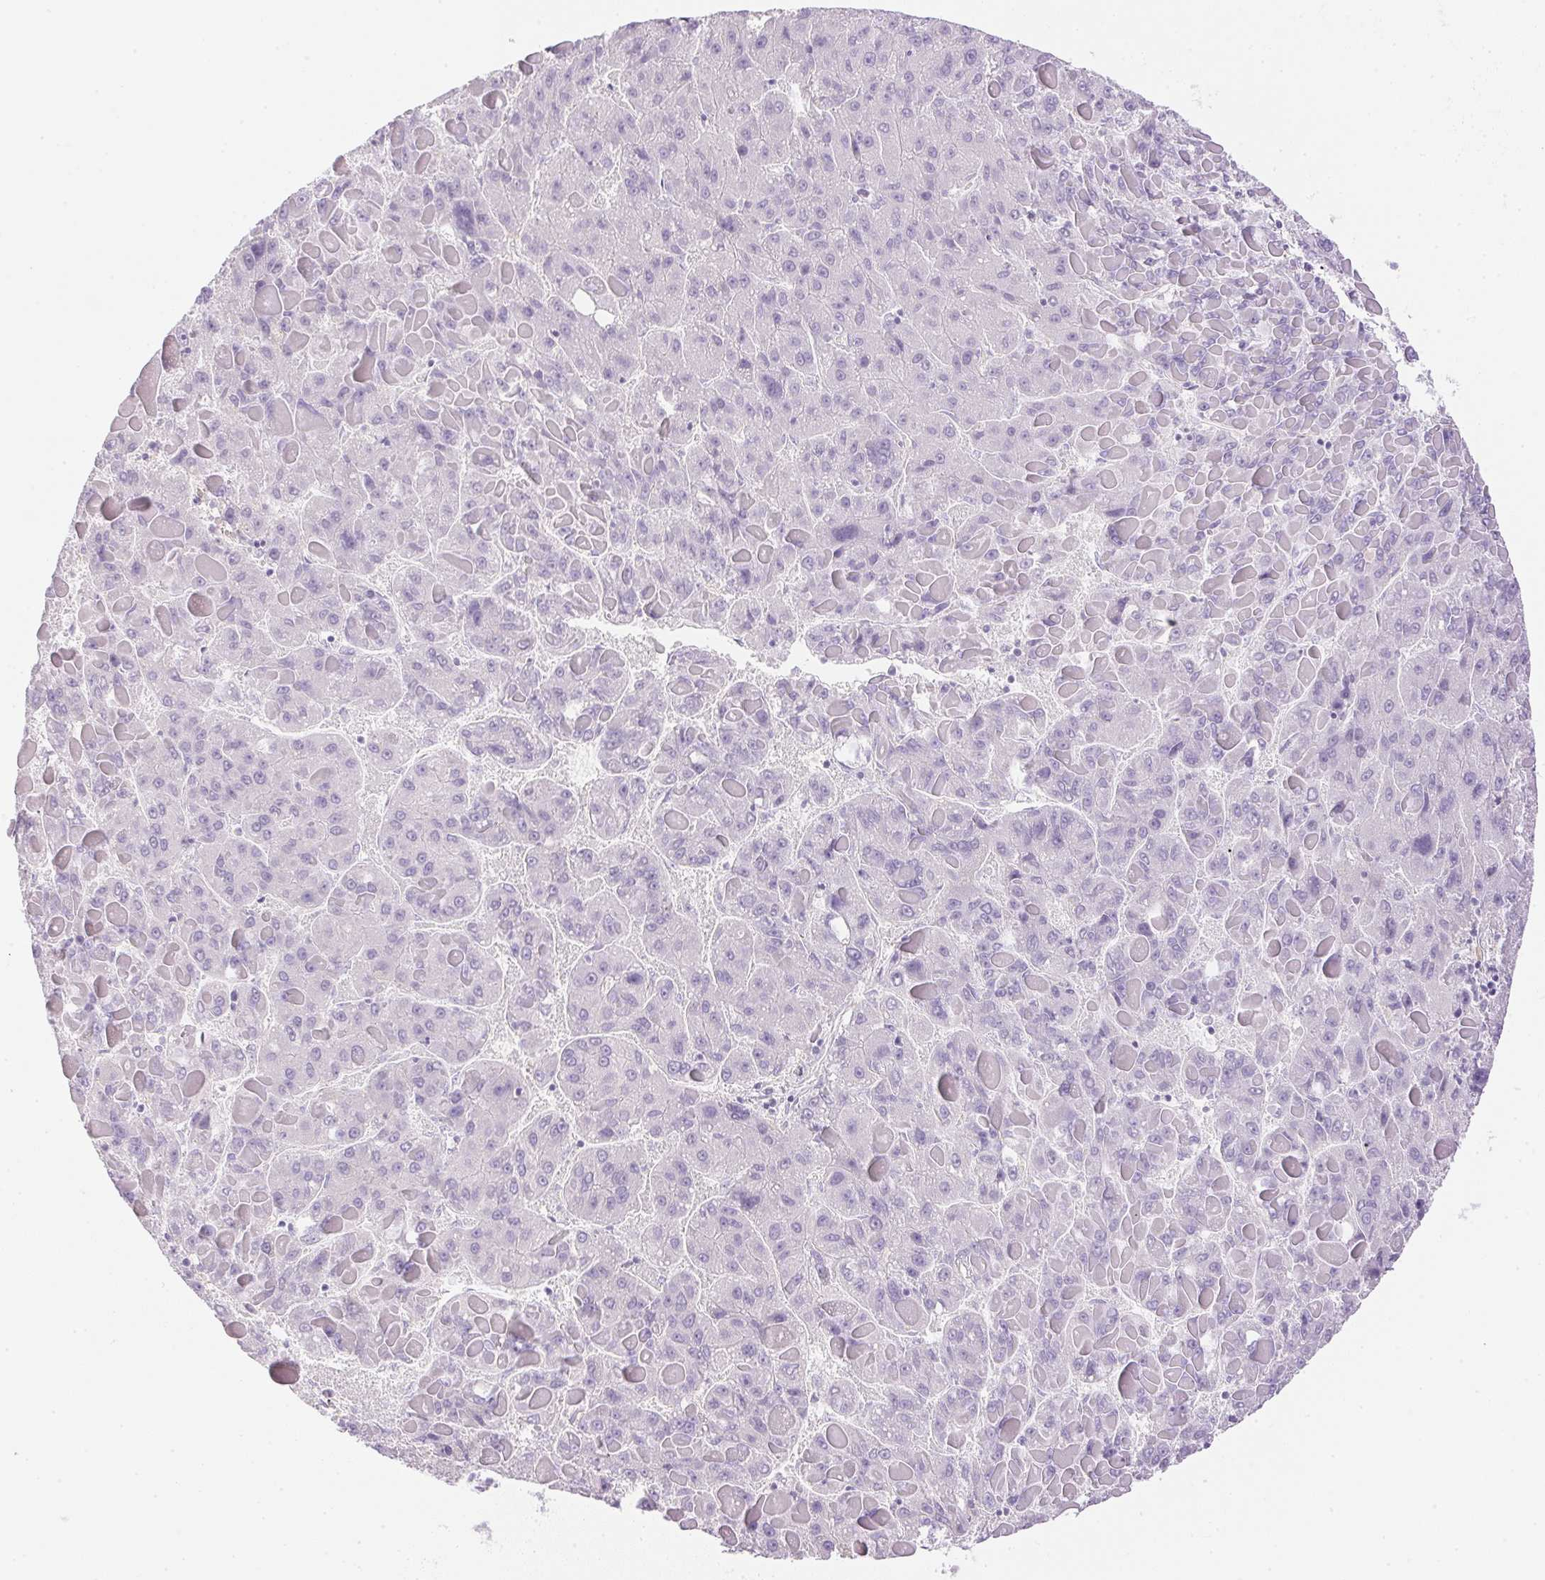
{"staining": {"intensity": "negative", "quantity": "none", "location": "none"}, "tissue": "liver cancer", "cell_type": "Tumor cells", "image_type": "cancer", "snomed": [{"axis": "morphology", "description": "Carcinoma, Hepatocellular, NOS"}, {"axis": "topography", "description": "Liver"}], "caption": "Human liver cancer (hepatocellular carcinoma) stained for a protein using immunohistochemistry demonstrates no positivity in tumor cells.", "gene": "ATP6V1G3", "patient": {"sex": "female", "age": 82}}